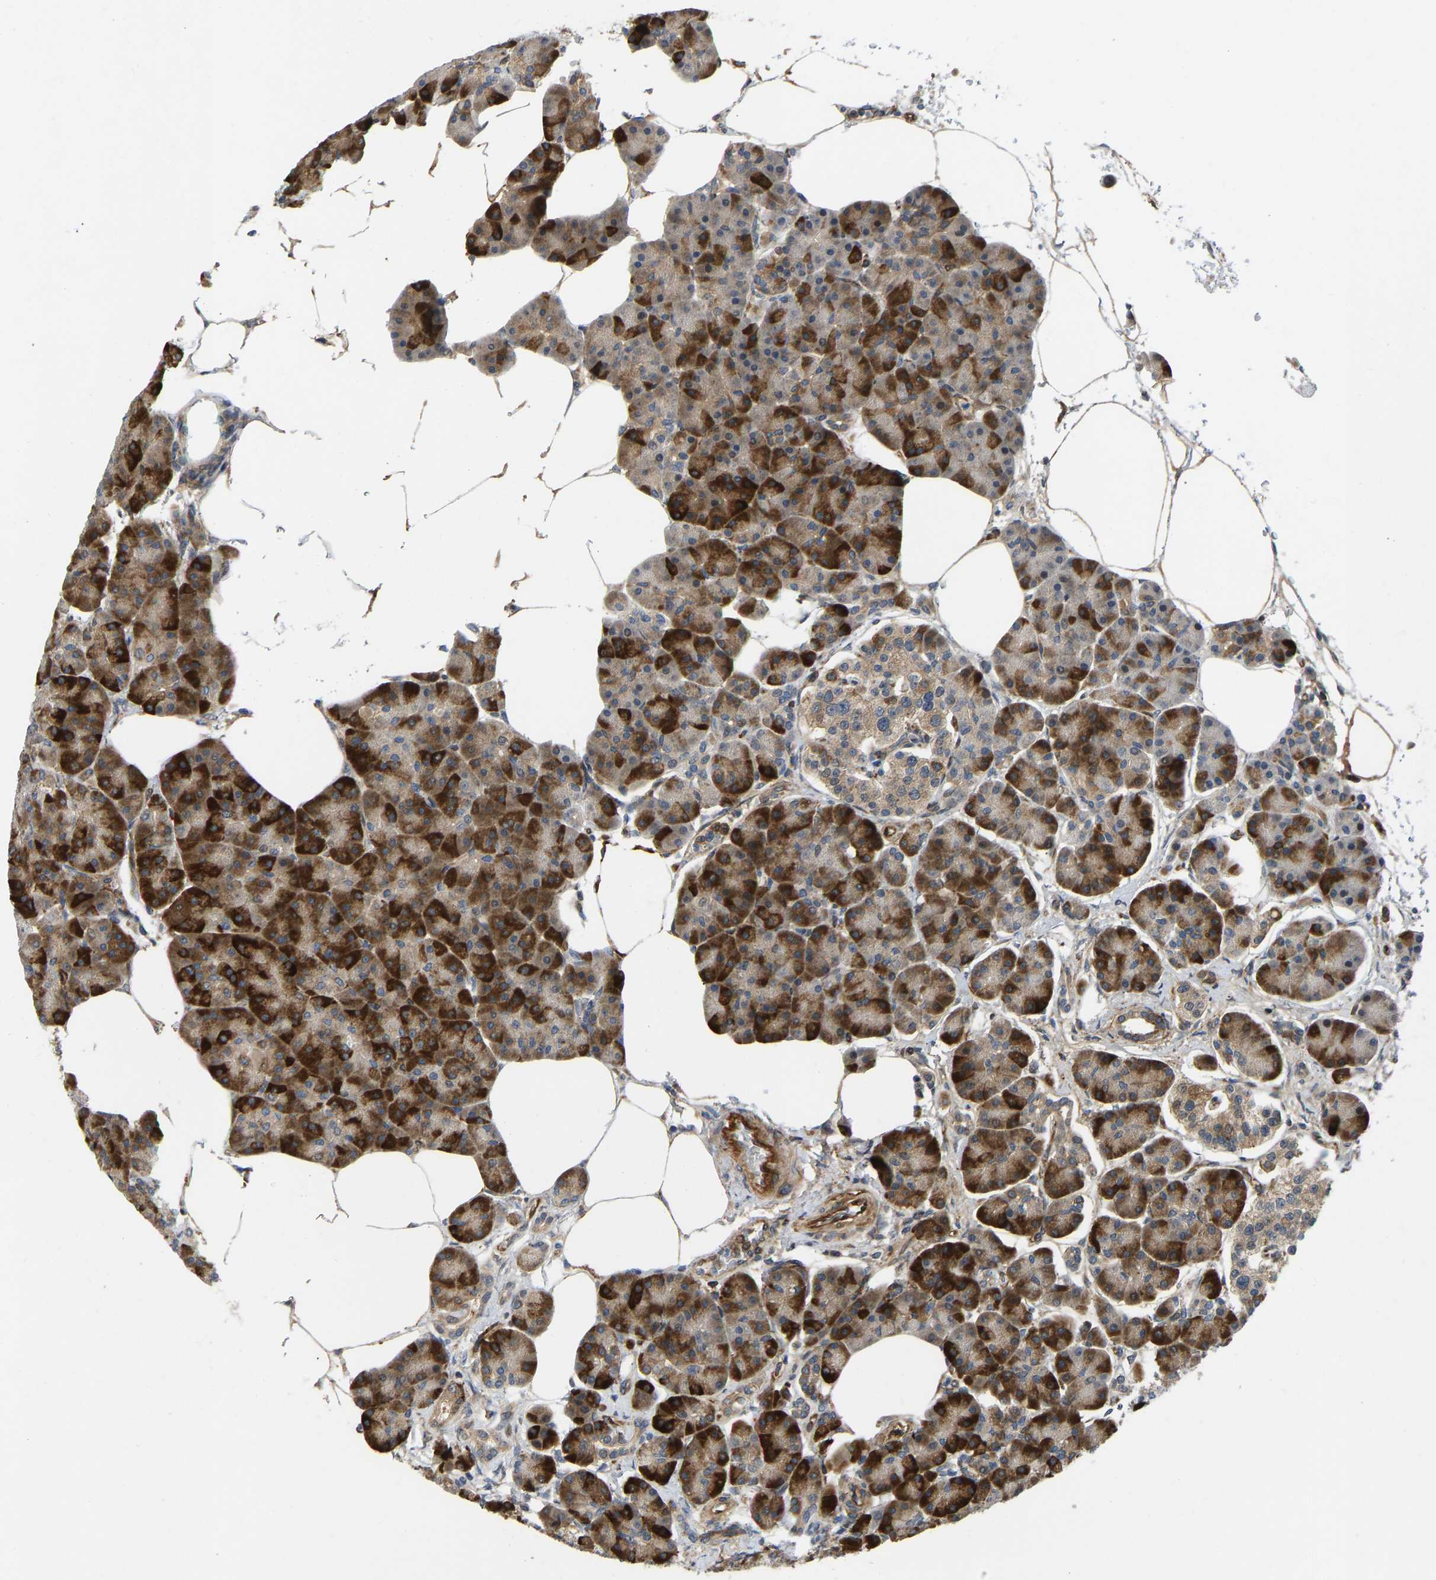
{"staining": {"intensity": "strong", "quantity": ">75%", "location": "cytoplasmic/membranous"}, "tissue": "pancreas", "cell_type": "Exocrine glandular cells", "image_type": "normal", "snomed": [{"axis": "morphology", "description": "Normal tissue, NOS"}, {"axis": "topography", "description": "Pancreas"}], "caption": "IHC (DAB) staining of normal human pancreas demonstrates strong cytoplasmic/membranous protein staining in approximately >75% of exocrine glandular cells. (DAB IHC with brightfield microscopy, high magnification).", "gene": "RASGRF2", "patient": {"sex": "female", "age": 70}}